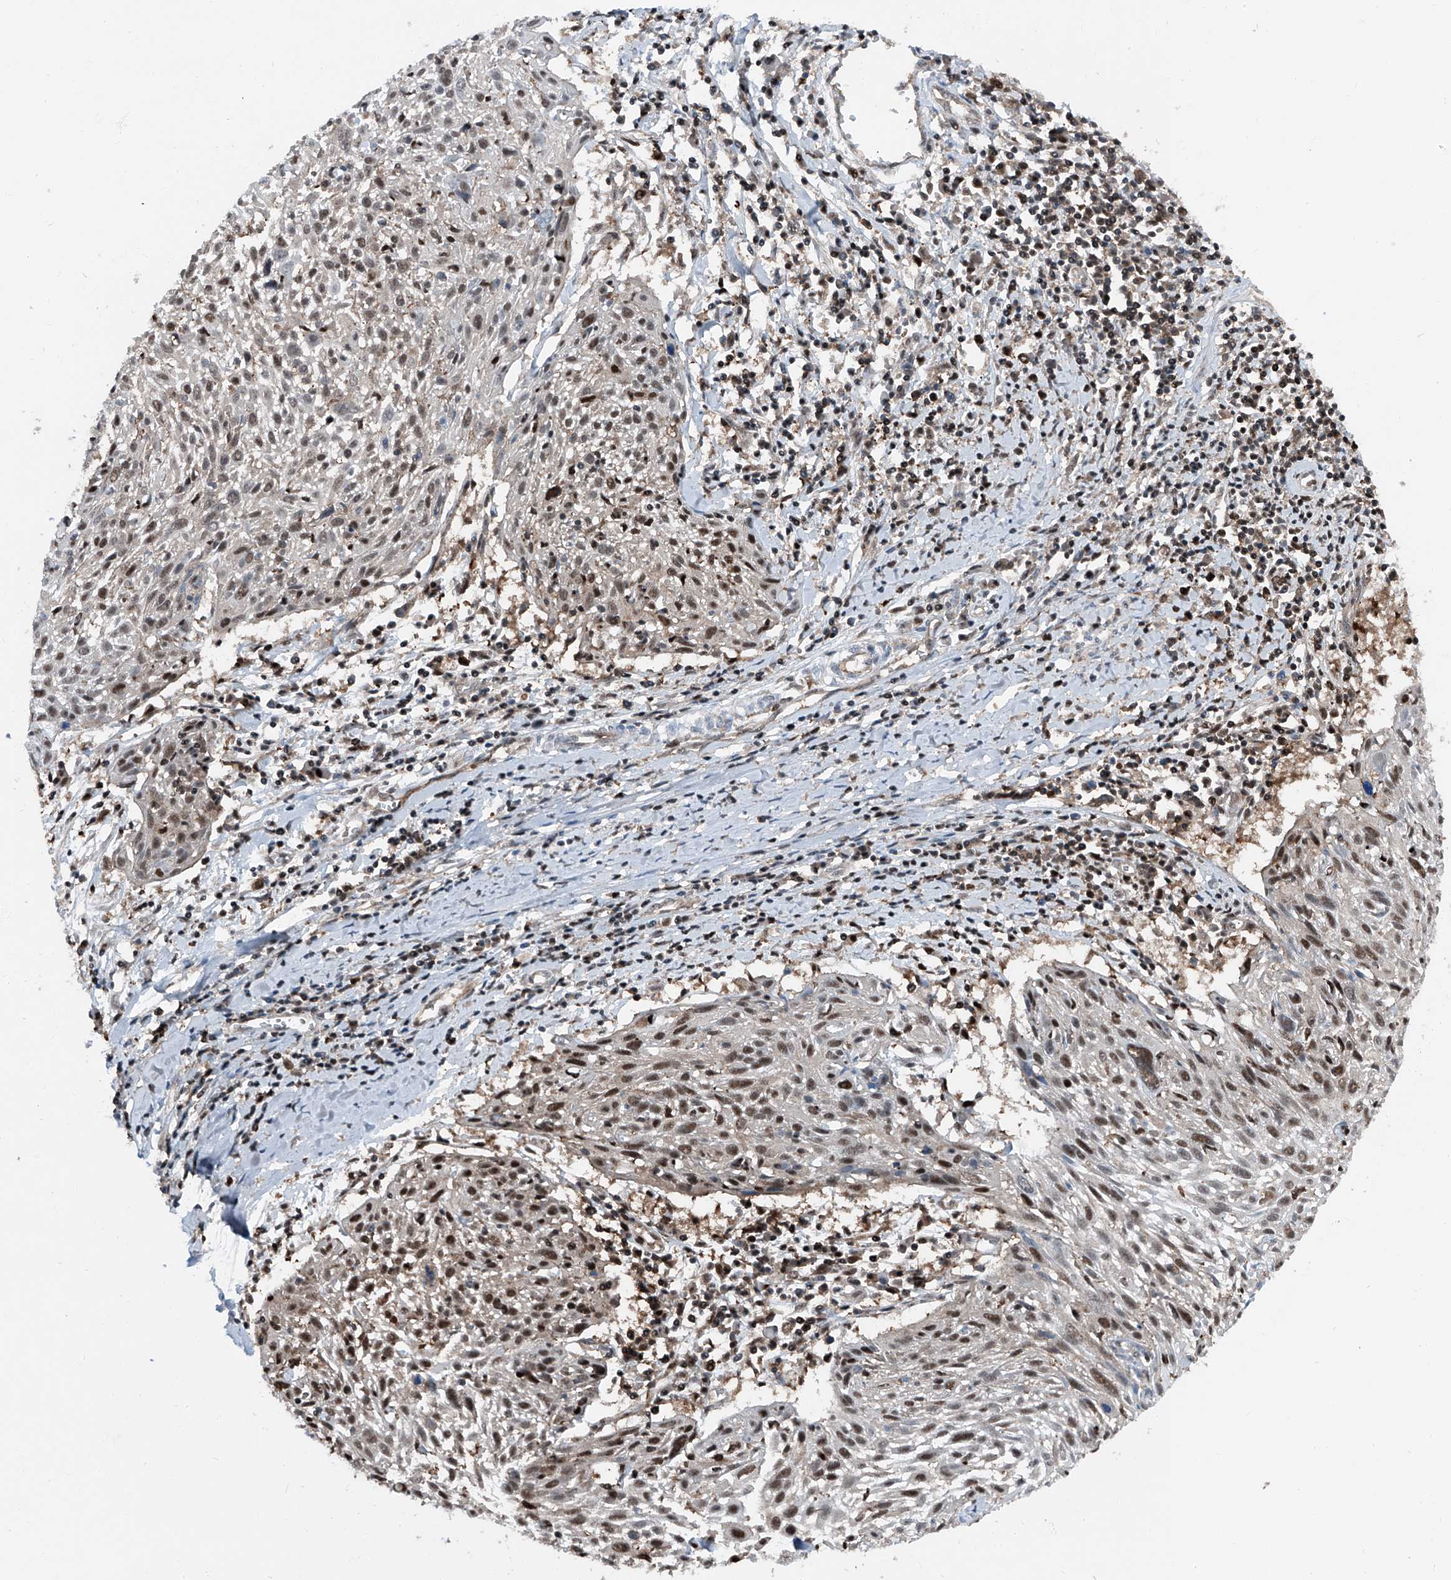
{"staining": {"intensity": "moderate", "quantity": "25%-75%", "location": "nuclear"}, "tissue": "cervical cancer", "cell_type": "Tumor cells", "image_type": "cancer", "snomed": [{"axis": "morphology", "description": "Squamous cell carcinoma, NOS"}, {"axis": "topography", "description": "Cervix"}], "caption": "An image of human cervical cancer (squamous cell carcinoma) stained for a protein displays moderate nuclear brown staining in tumor cells.", "gene": "PSMB10", "patient": {"sex": "female", "age": 51}}